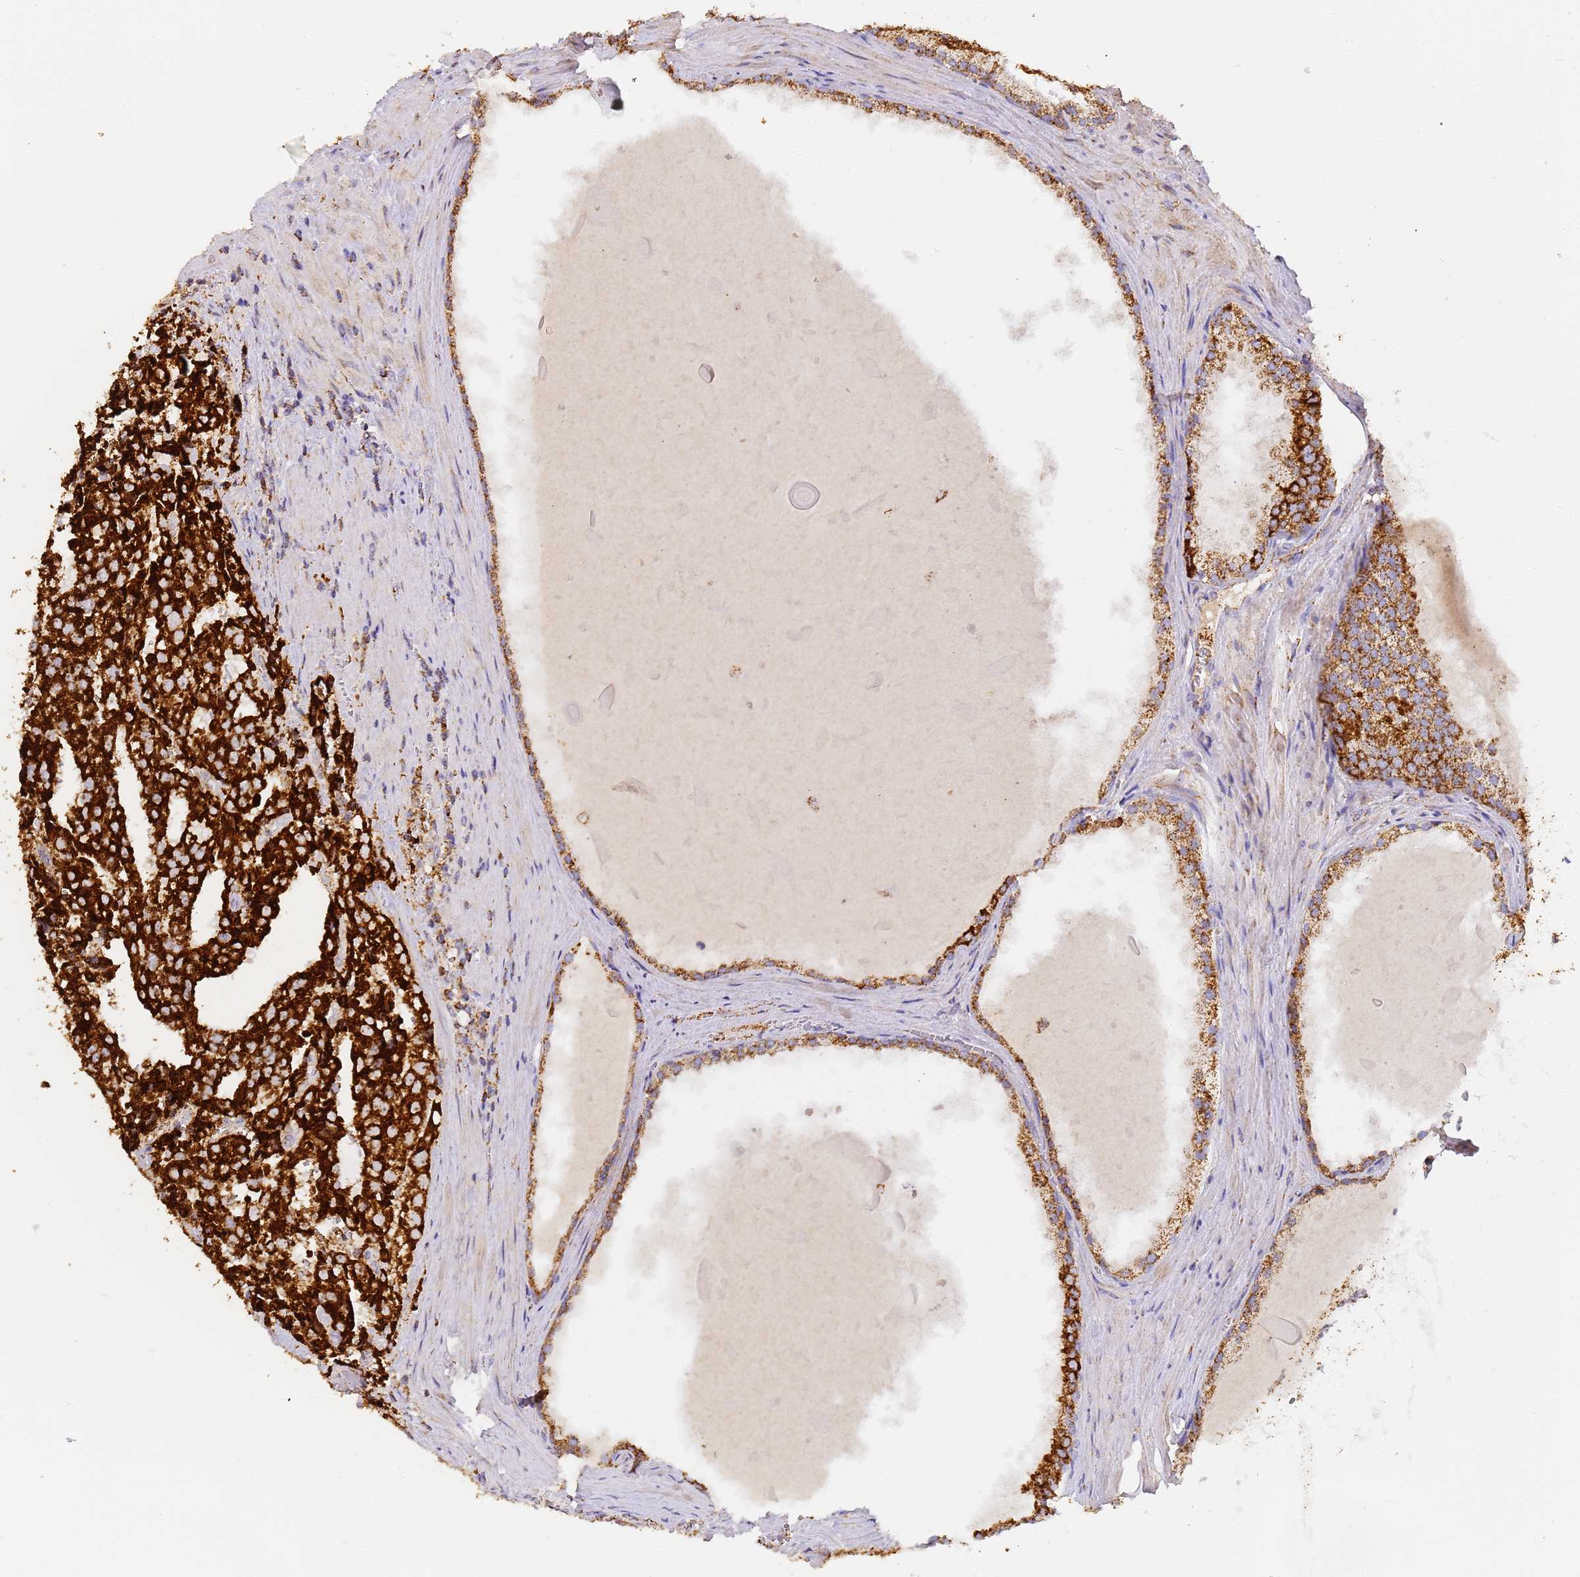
{"staining": {"intensity": "strong", "quantity": ">75%", "location": "cytoplasmic/membranous"}, "tissue": "prostate cancer", "cell_type": "Tumor cells", "image_type": "cancer", "snomed": [{"axis": "morphology", "description": "Adenocarcinoma, High grade"}, {"axis": "topography", "description": "Prostate"}], "caption": "Protein expression analysis of prostate cancer reveals strong cytoplasmic/membranous expression in about >75% of tumor cells. Nuclei are stained in blue.", "gene": "FRG2C", "patient": {"sex": "male", "age": 68}}